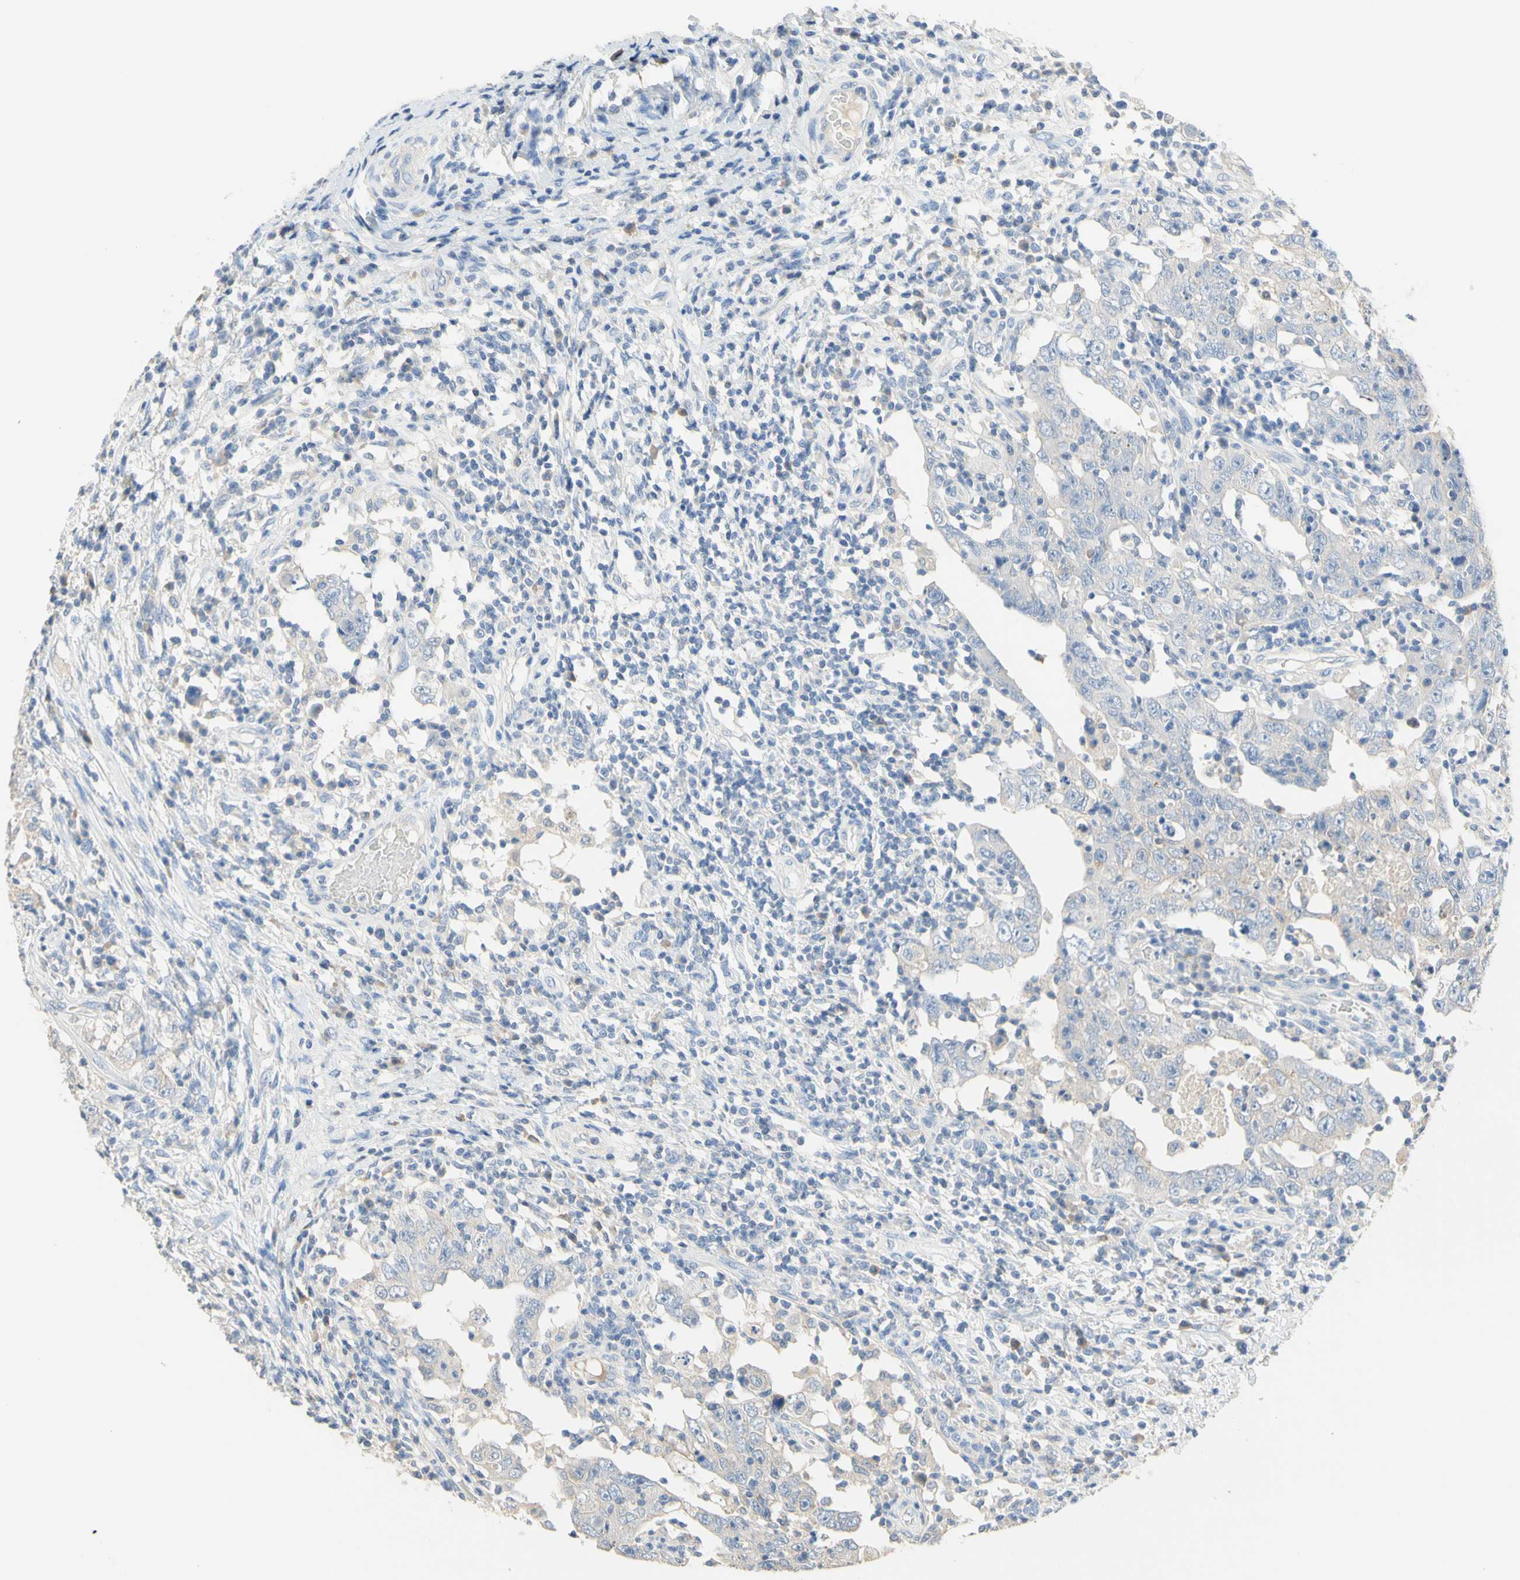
{"staining": {"intensity": "negative", "quantity": "none", "location": "none"}, "tissue": "testis cancer", "cell_type": "Tumor cells", "image_type": "cancer", "snomed": [{"axis": "morphology", "description": "Carcinoma, Embryonal, NOS"}, {"axis": "topography", "description": "Testis"}], "caption": "Embryonal carcinoma (testis) was stained to show a protein in brown. There is no significant positivity in tumor cells.", "gene": "NECTIN4", "patient": {"sex": "male", "age": 26}}